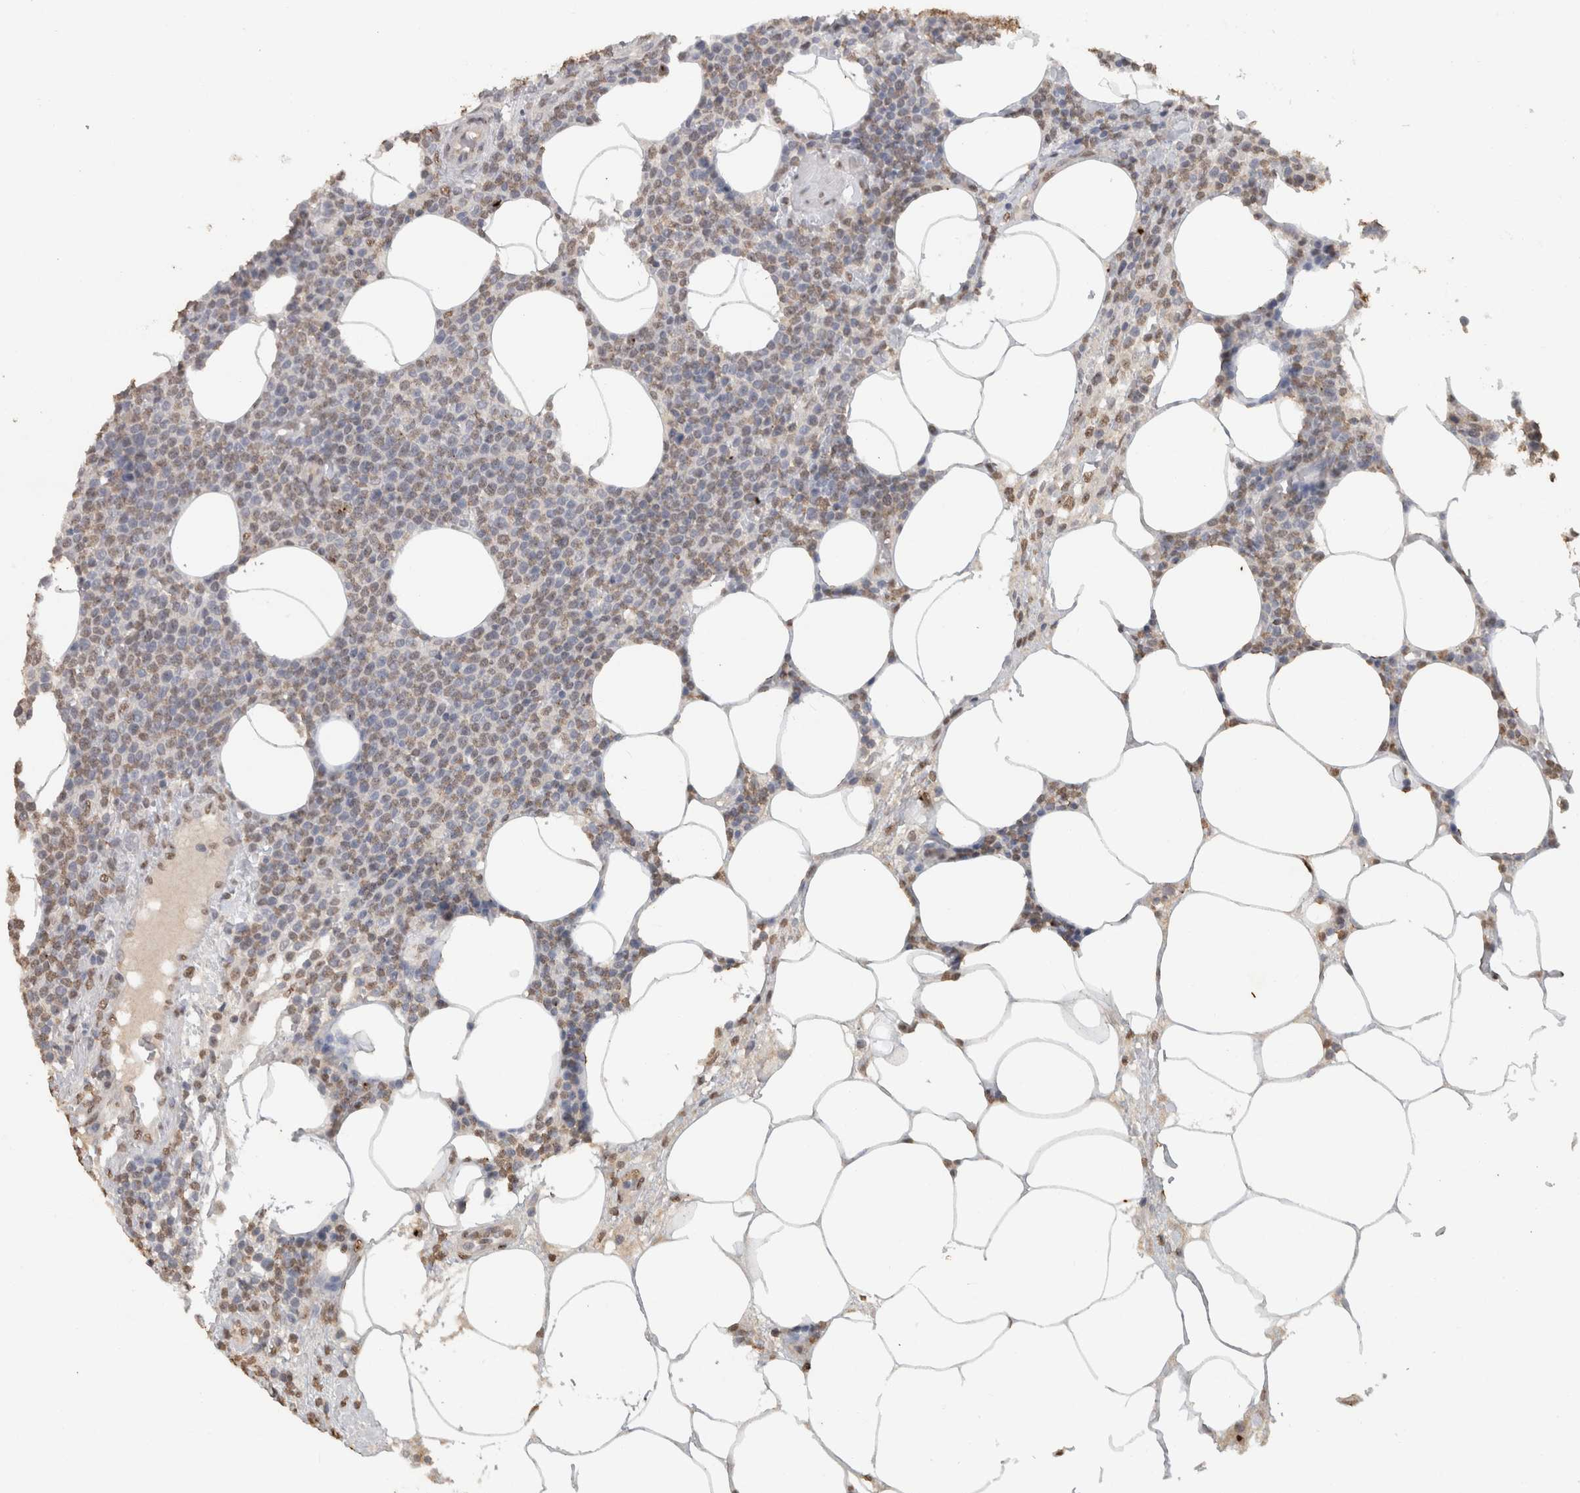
{"staining": {"intensity": "weak", "quantity": "<25%", "location": "nuclear"}, "tissue": "lymphoma", "cell_type": "Tumor cells", "image_type": "cancer", "snomed": [{"axis": "morphology", "description": "Malignant lymphoma, non-Hodgkin's type, High grade"}, {"axis": "topography", "description": "Lymph node"}], "caption": "Tumor cells are negative for protein expression in human malignant lymphoma, non-Hodgkin's type (high-grade).", "gene": "HAND2", "patient": {"sex": "male", "age": 61}}